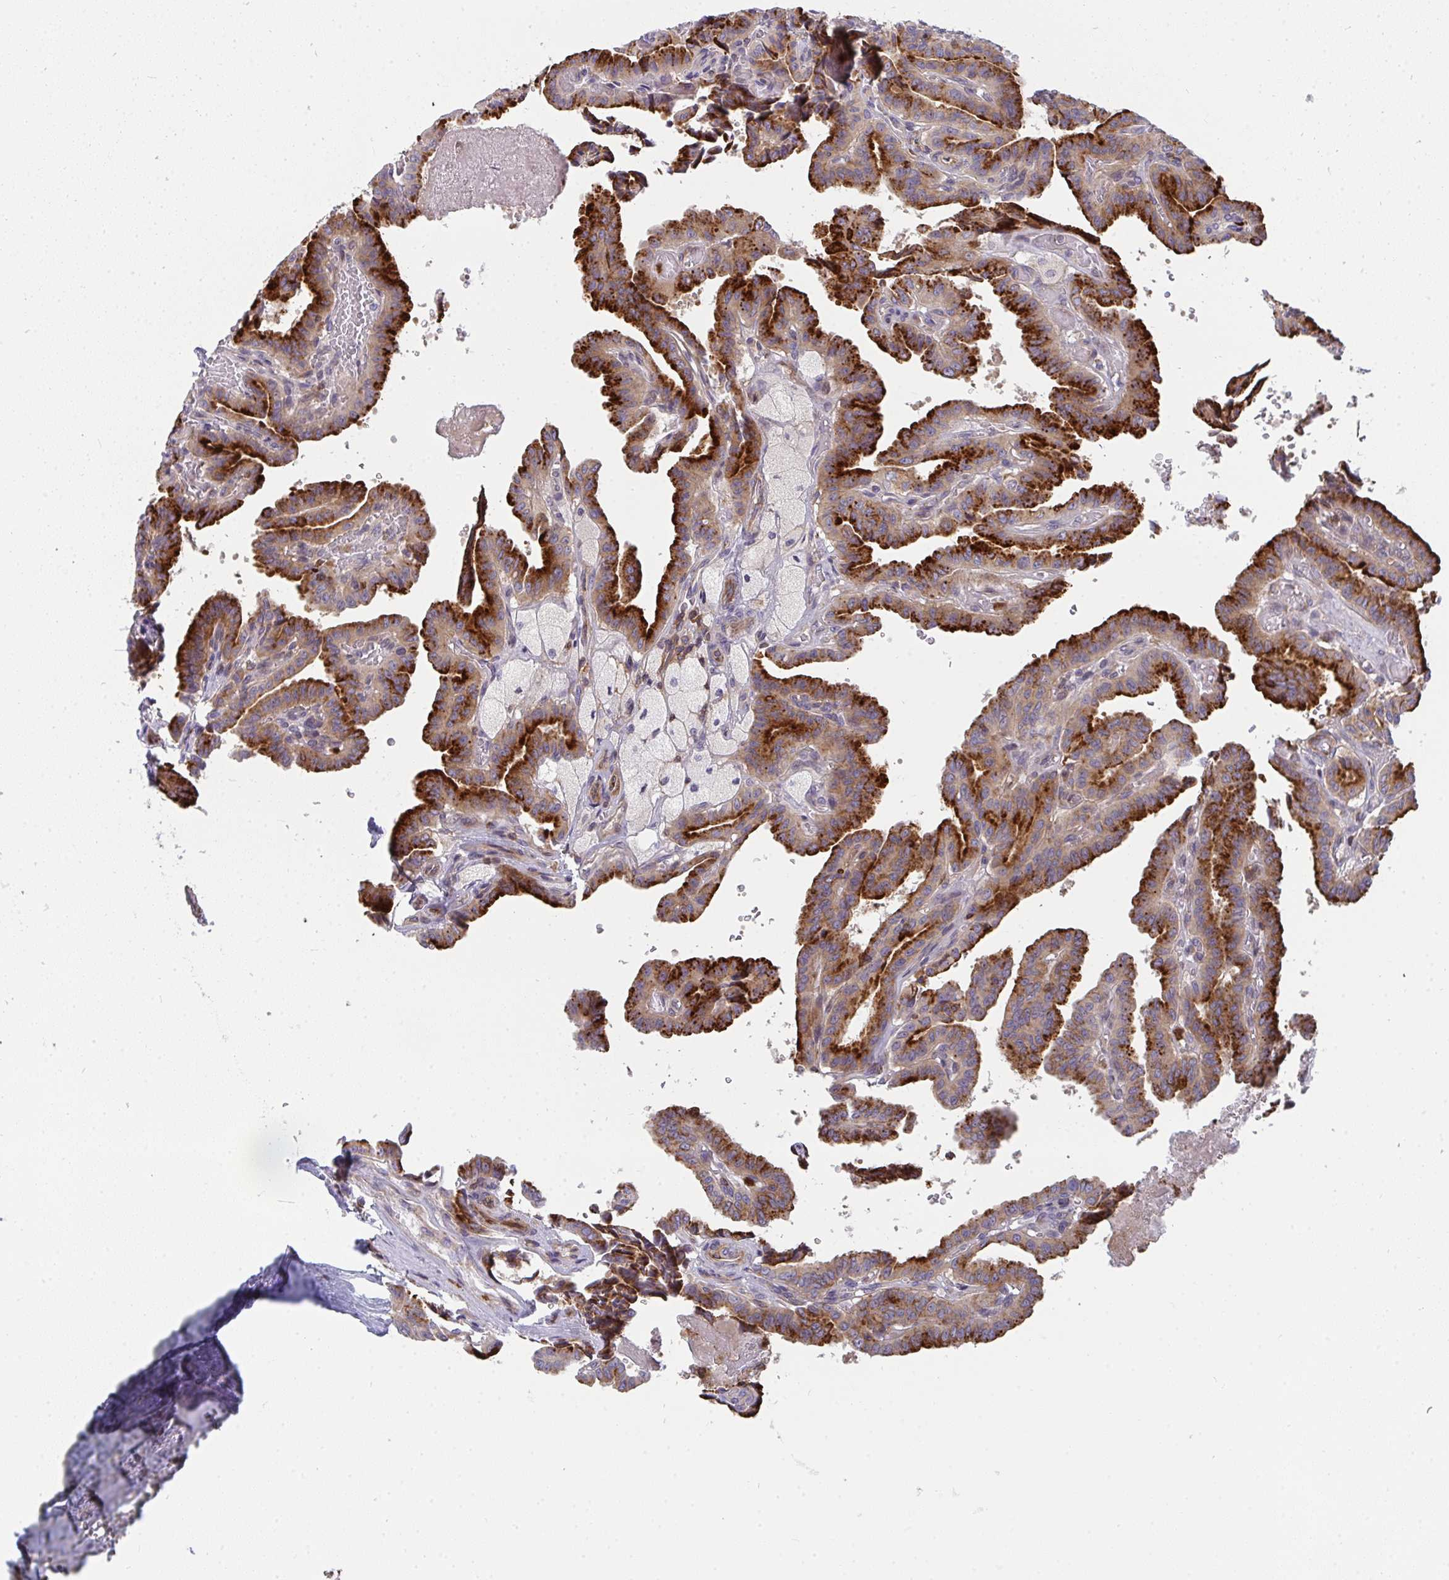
{"staining": {"intensity": "strong", "quantity": "25%-75%", "location": "cytoplasmic/membranous"}, "tissue": "thyroid cancer", "cell_type": "Tumor cells", "image_type": "cancer", "snomed": [{"axis": "morphology", "description": "Papillary adenocarcinoma, NOS"}, {"axis": "topography", "description": "Thyroid gland"}], "caption": "Immunohistochemical staining of human thyroid cancer (papillary adenocarcinoma) displays high levels of strong cytoplasmic/membranous staining in about 25%-75% of tumor cells.", "gene": "CSF3R", "patient": {"sex": "male", "age": 87}}